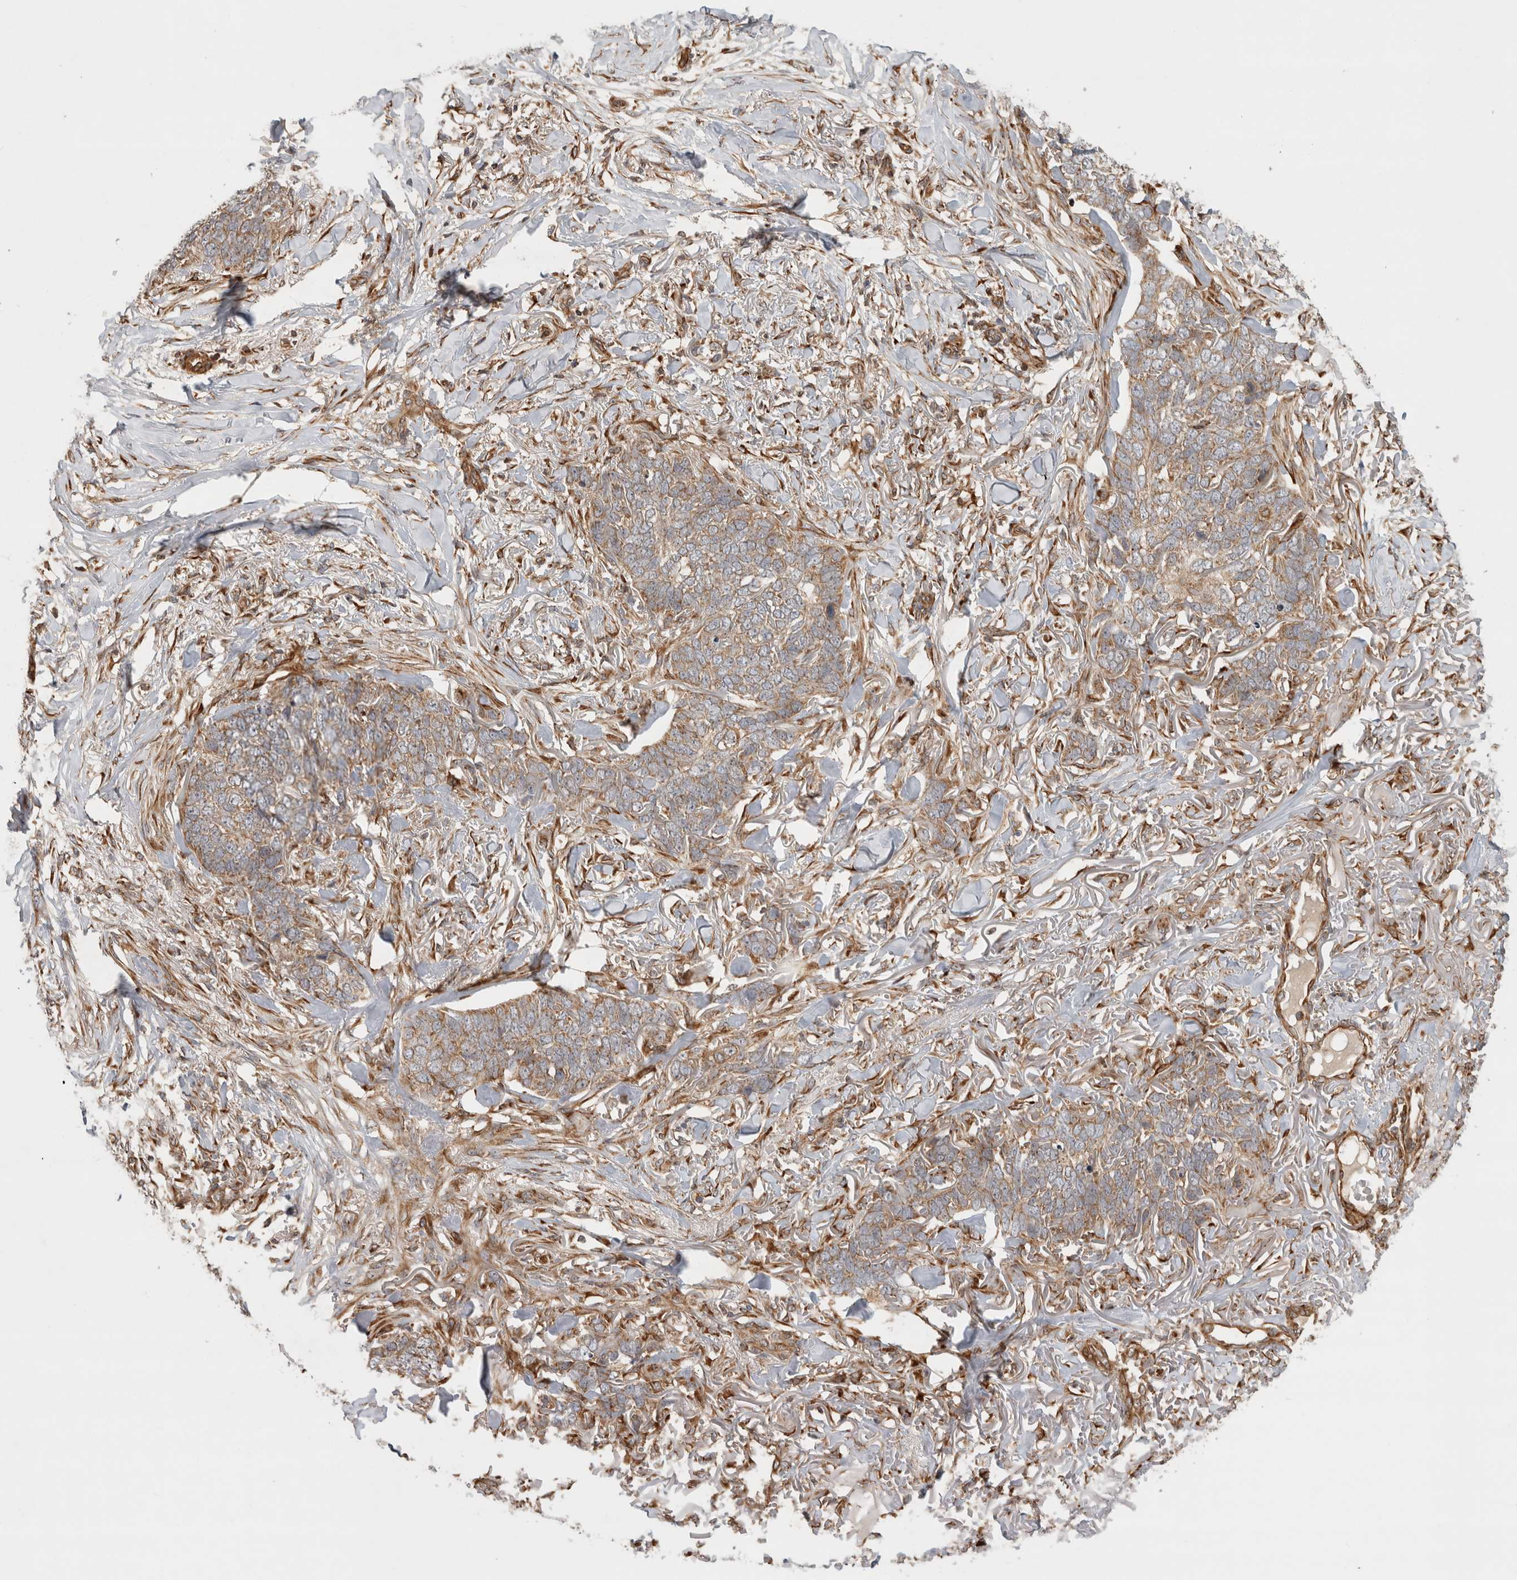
{"staining": {"intensity": "moderate", "quantity": ">75%", "location": "cytoplasmic/membranous"}, "tissue": "skin cancer", "cell_type": "Tumor cells", "image_type": "cancer", "snomed": [{"axis": "morphology", "description": "Normal tissue, NOS"}, {"axis": "morphology", "description": "Basal cell carcinoma"}, {"axis": "topography", "description": "Skin"}], "caption": "Immunohistochemical staining of basal cell carcinoma (skin) exhibits moderate cytoplasmic/membranous protein staining in approximately >75% of tumor cells.", "gene": "TUBD1", "patient": {"sex": "male", "age": 77}}